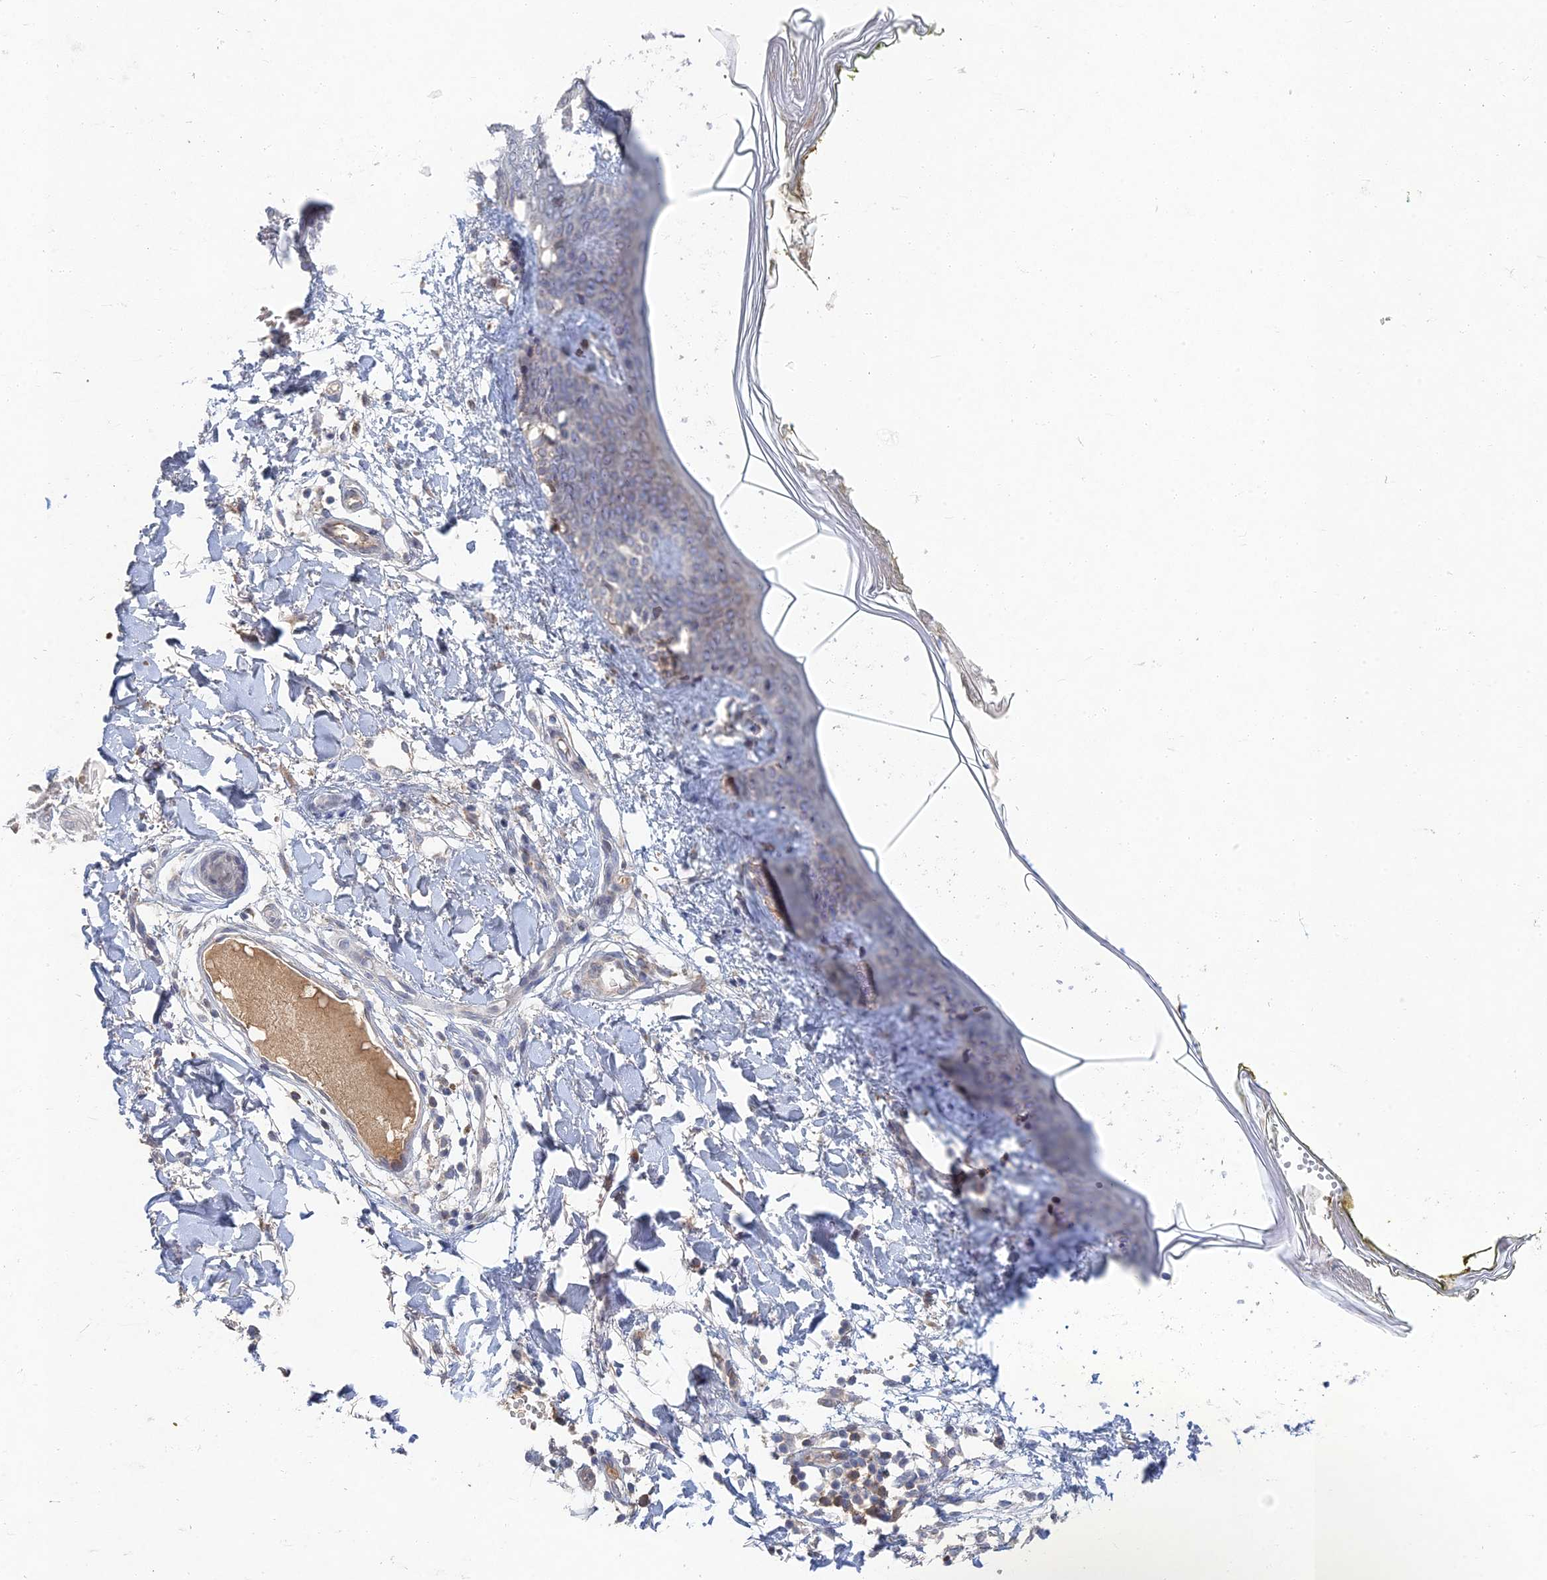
{"staining": {"intensity": "weak", "quantity": "25%-75%", "location": "cytoplasmic/membranous"}, "tissue": "skin", "cell_type": "Fibroblasts", "image_type": "normal", "snomed": [{"axis": "morphology", "description": "Normal tissue, NOS"}, {"axis": "topography", "description": "Skin"}], "caption": "The photomicrograph exhibits a brown stain indicating the presence of a protein in the cytoplasmic/membranous of fibroblasts in skin.", "gene": "GNA15", "patient": {"sex": "female", "age": 34}}